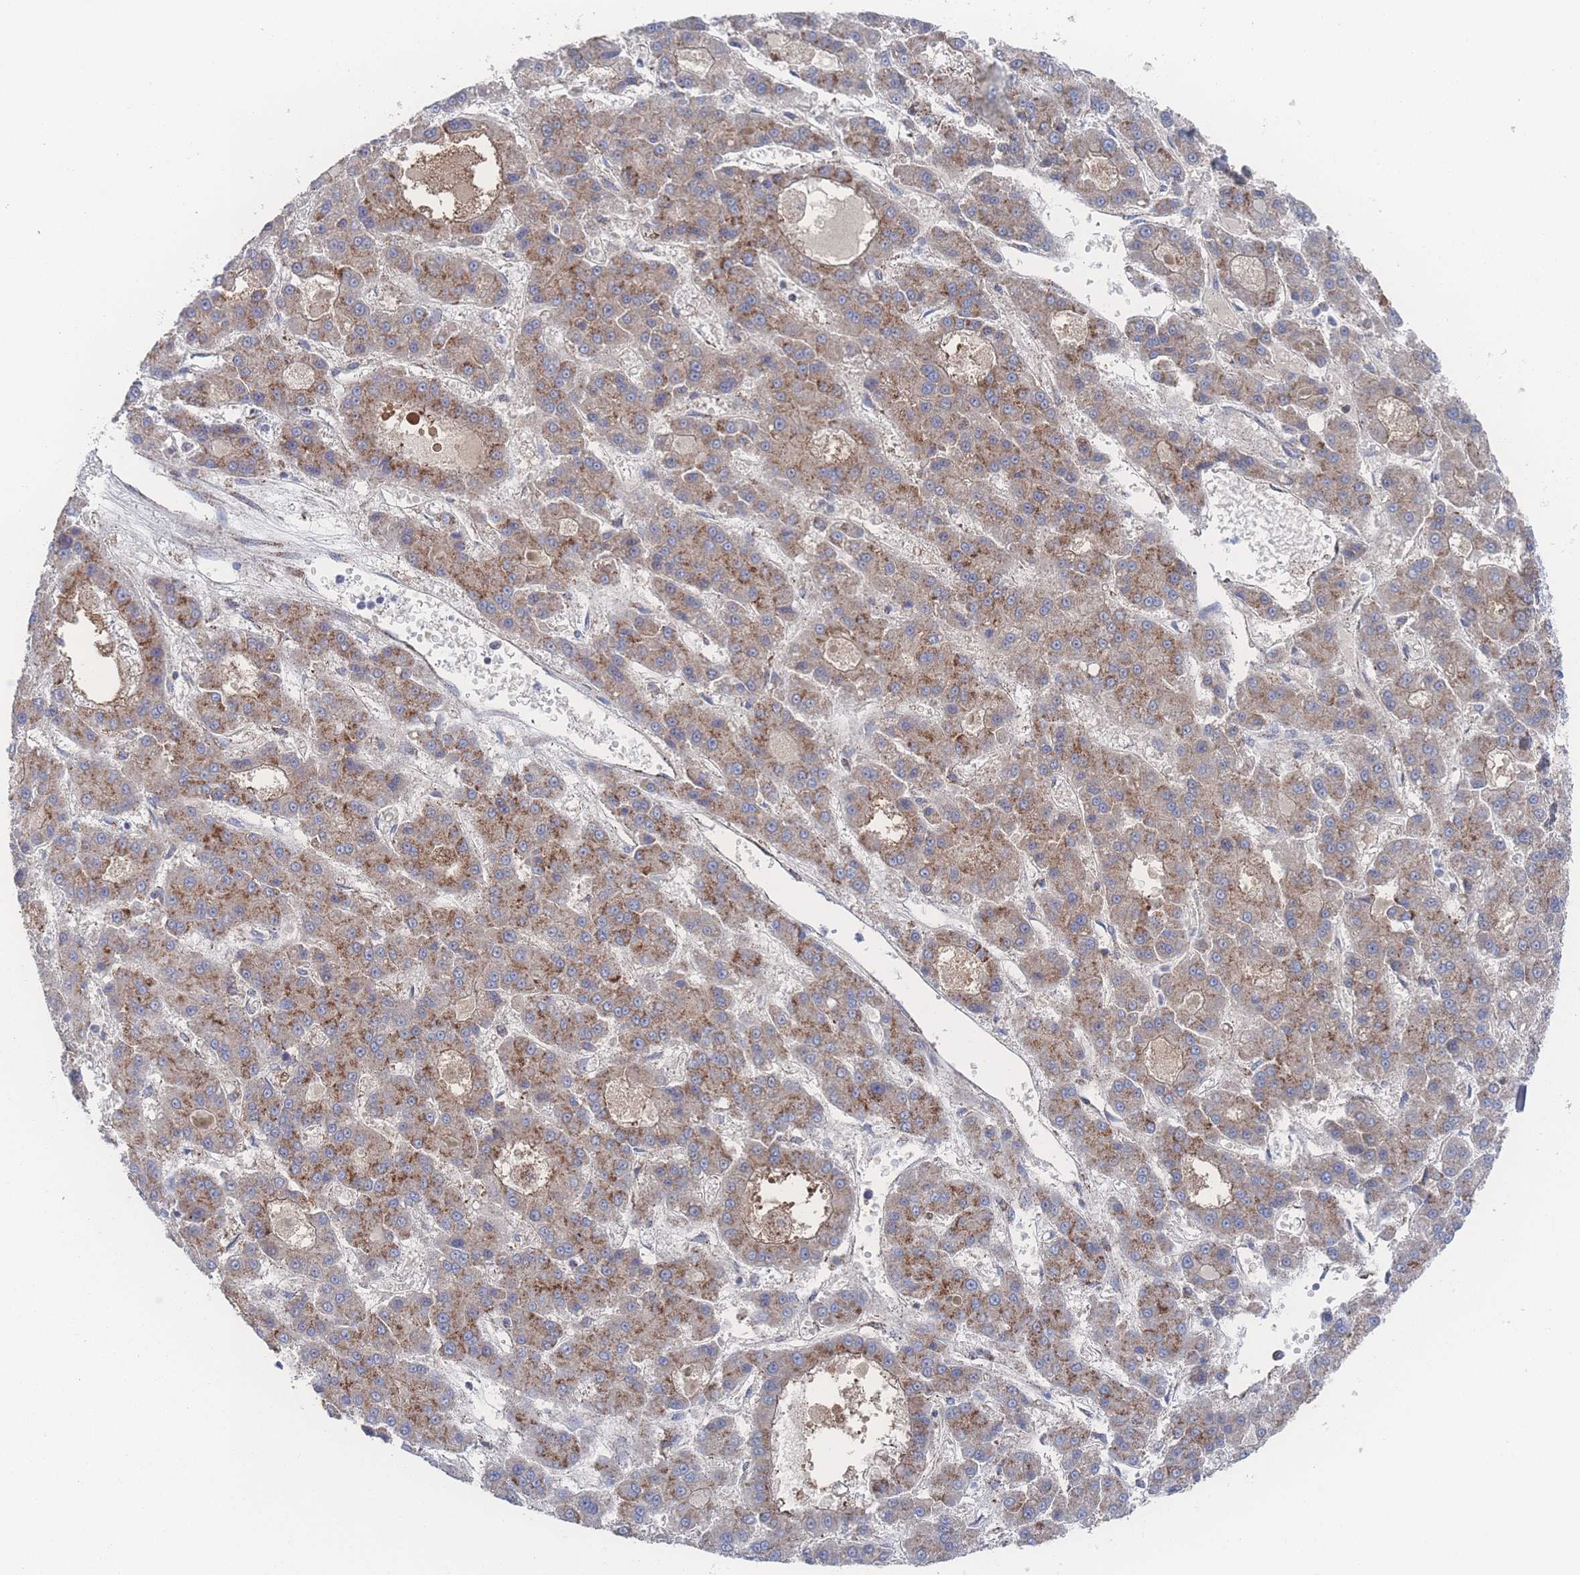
{"staining": {"intensity": "moderate", "quantity": ">75%", "location": "cytoplasmic/membranous"}, "tissue": "liver cancer", "cell_type": "Tumor cells", "image_type": "cancer", "snomed": [{"axis": "morphology", "description": "Carcinoma, Hepatocellular, NOS"}, {"axis": "topography", "description": "Liver"}], "caption": "Human hepatocellular carcinoma (liver) stained for a protein (brown) shows moderate cytoplasmic/membranous positive positivity in about >75% of tumor cells.", "gene": "PEX14", "patient": {"sex": "male", "age": 70}}